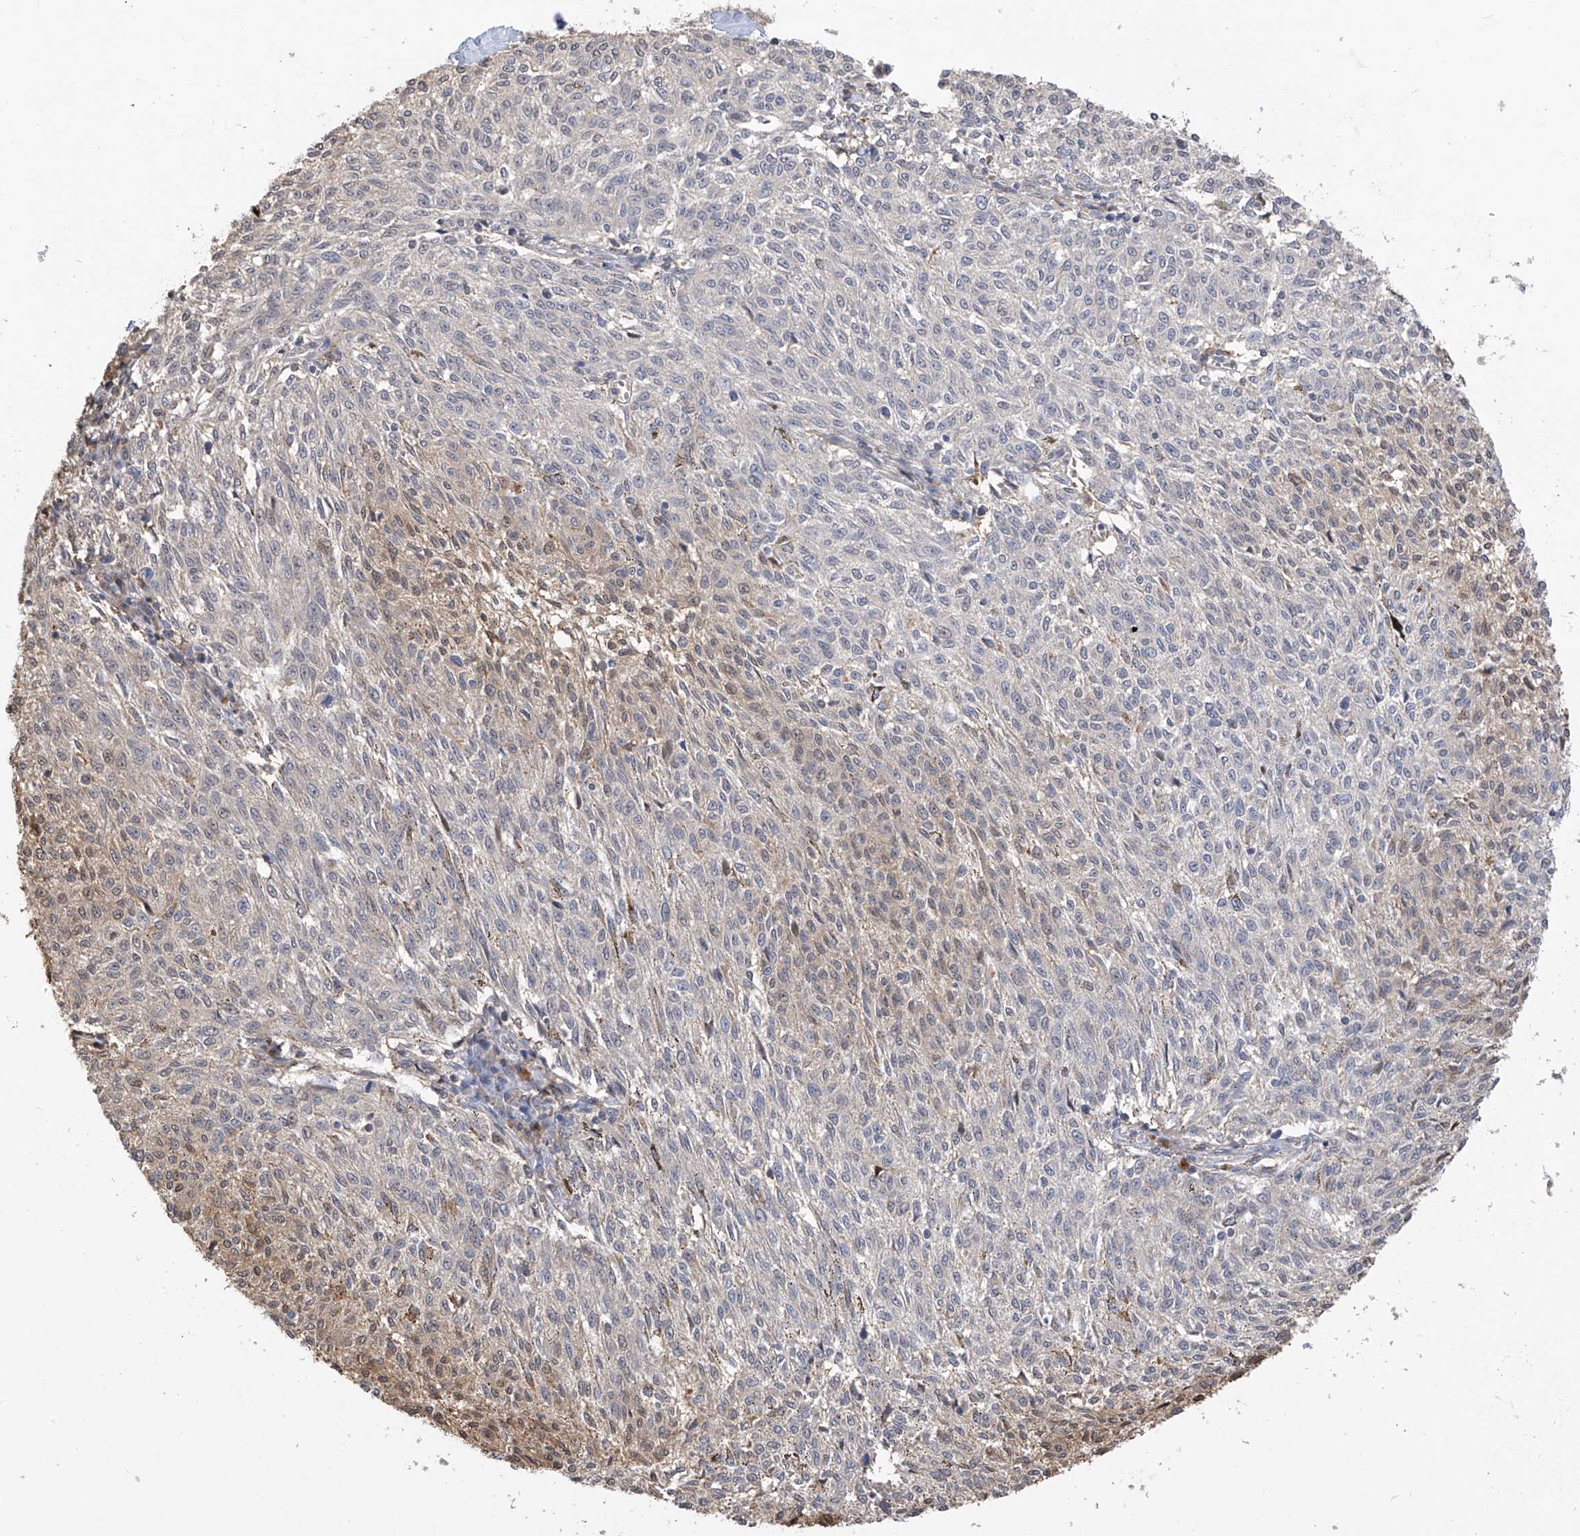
{"staining": {"intensity": "weak", "quantity": "<25%", "location": "cytoplasmic/membranous"}, "tissue": "melanoma", "cell_type": "Tumor cells", "image_type": "cancer", "snomed": [{"axis": "morphology", "description": "Malignant melanoma, NOS"}, {"axis": "topography", "description": "Skin"}], "caption": "The immunohistochemistry photomicrograph has no significant positivity in tumor cells of melanoma tissue.", "gene": "PMM1", "patient": {"sex": "female", "age": 72}}